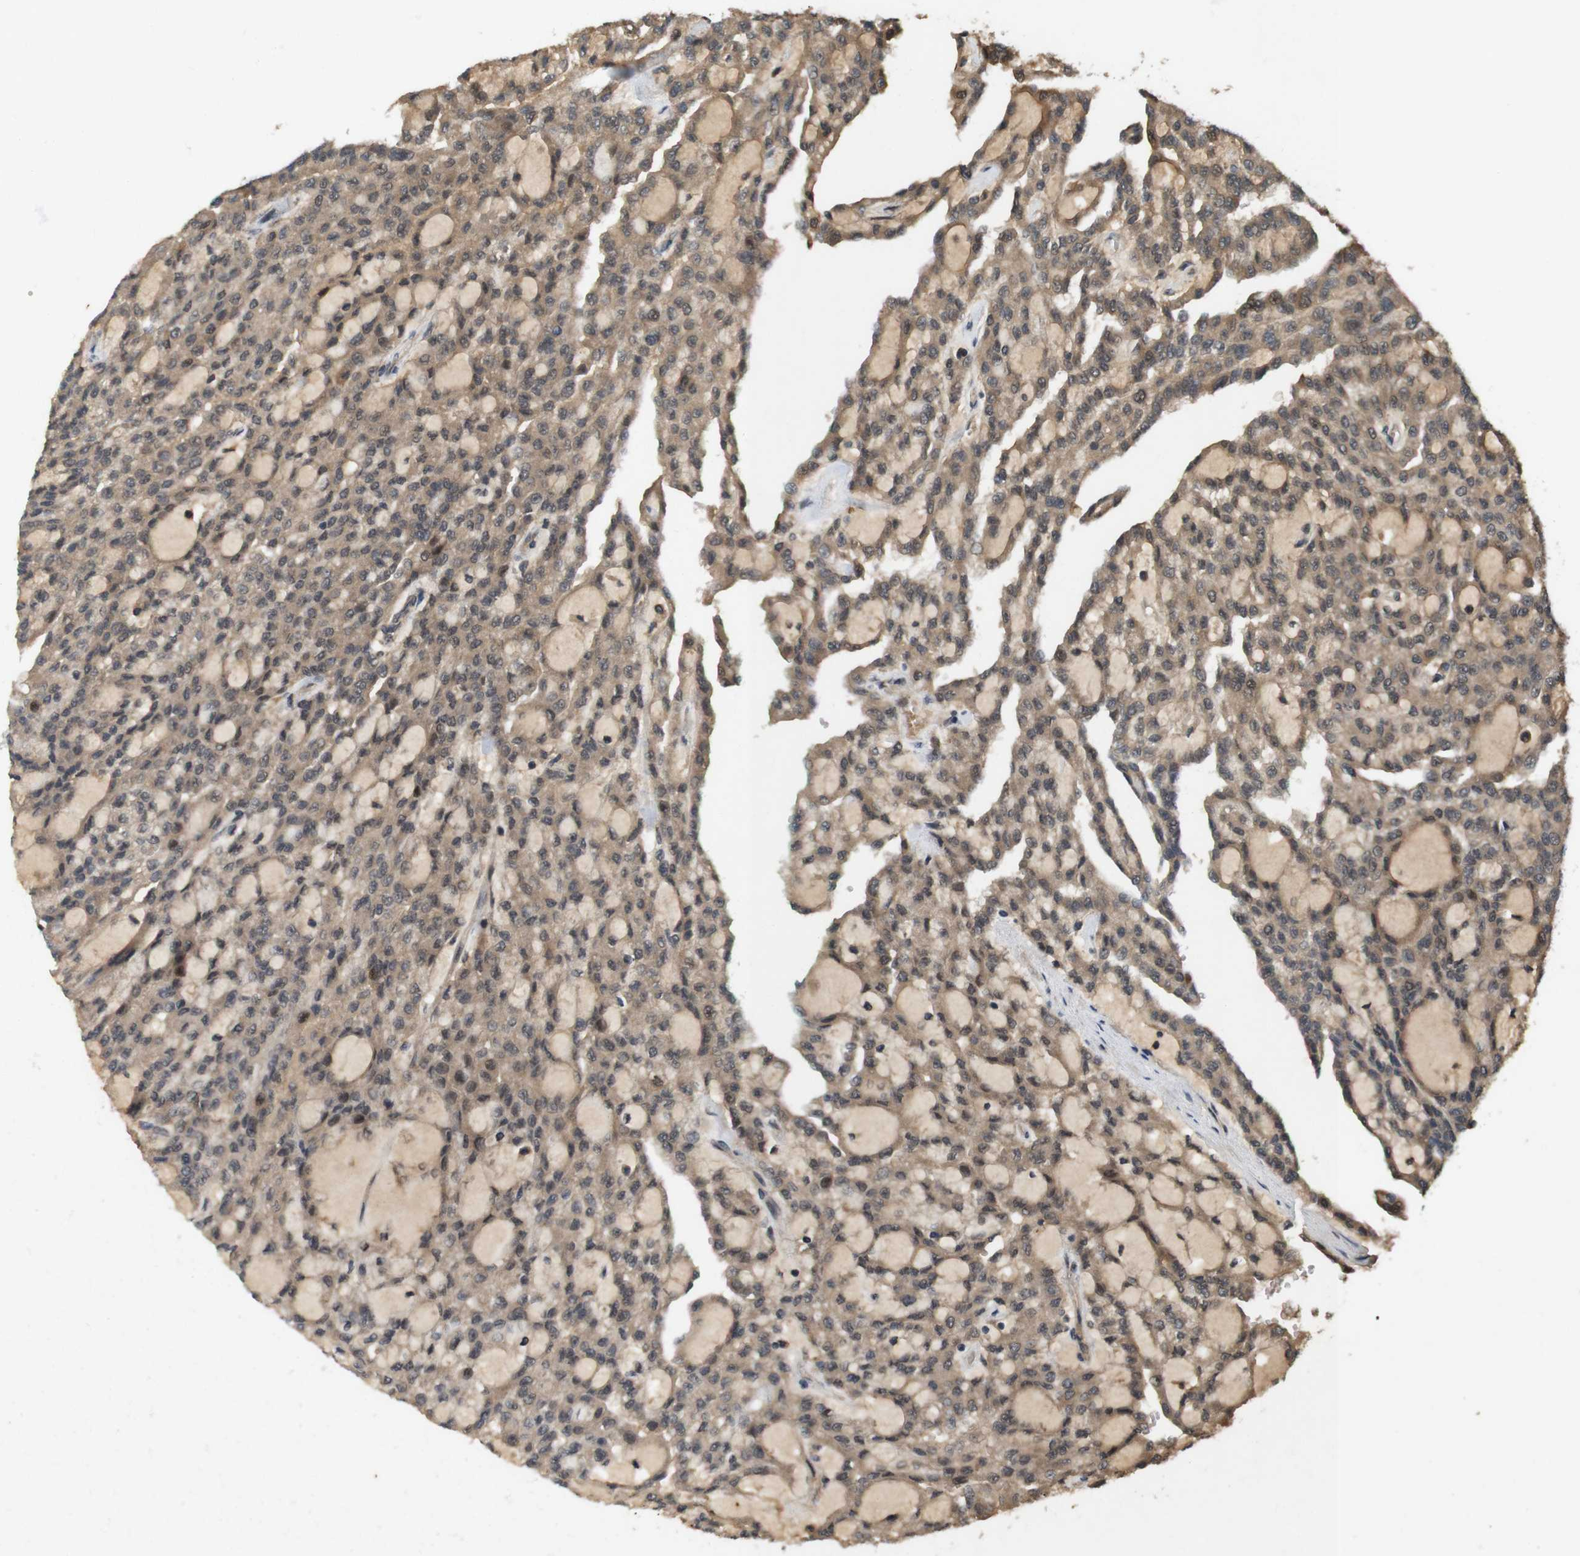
{"staining": {"intensity": "moderate", "quantity": ">75%", "location": "cytoplasmic/membranous"}, "tissue": "renal cancer", "cell_type": "Tumor cells", "image_type": "cancer", "snomed": [{"axis": "morphology", "description": "Adenocarcinoma, NOS"}, {"axis": "topography", "description": "Kidney"}], "caption": "The micrograph reveals immunohistochemical staining of renal adenocarcinoma. There is moderate cytoplasmic/membranous staining is appreciated in about >75% of tumor cells. The protein of interest is stained brown, and the nuclei are stained in blue (DAB IHC with brightfield microscopy, high magnification).", "gene": "NFKBIE", "patient": {"sex": "male", "age": 63}}